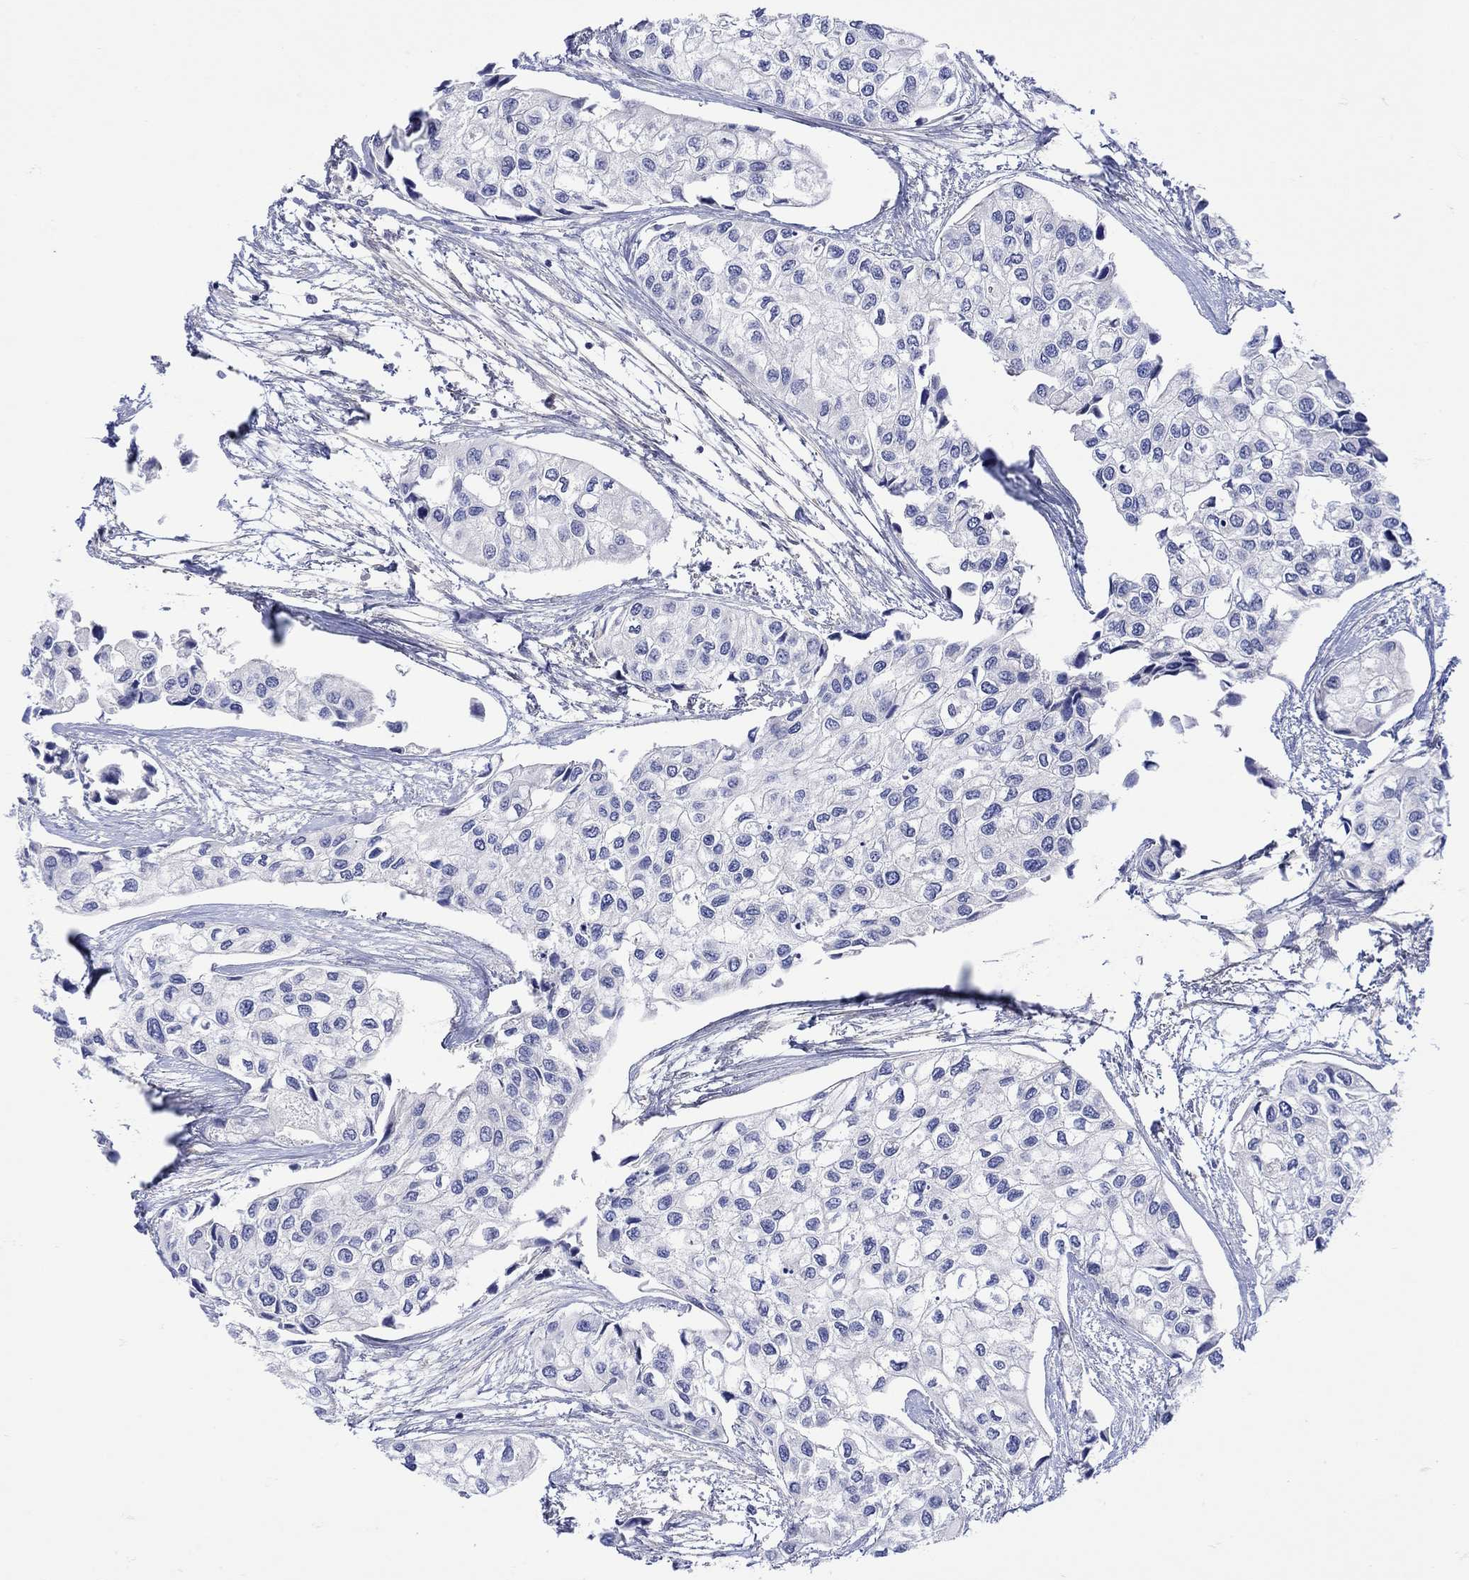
{"staining": {"intensity": "negative", "quantity": "none", "location": "none"}, "tissue": "urothelial cancer", "cell_type": "Tumor cells", "image_type": "cancer", "snomed": [{"axis": "morphology", "description": "Urothelial carcinoma, High grade"}, {"axis": "topography", "description": "Urinary bladder"}], "caption": "Tumor cells show no significant protein expression in urothelial carcinoma (high-grade).", "gene": "MSI1", "patient": {"sex": "male", "age": 73}}